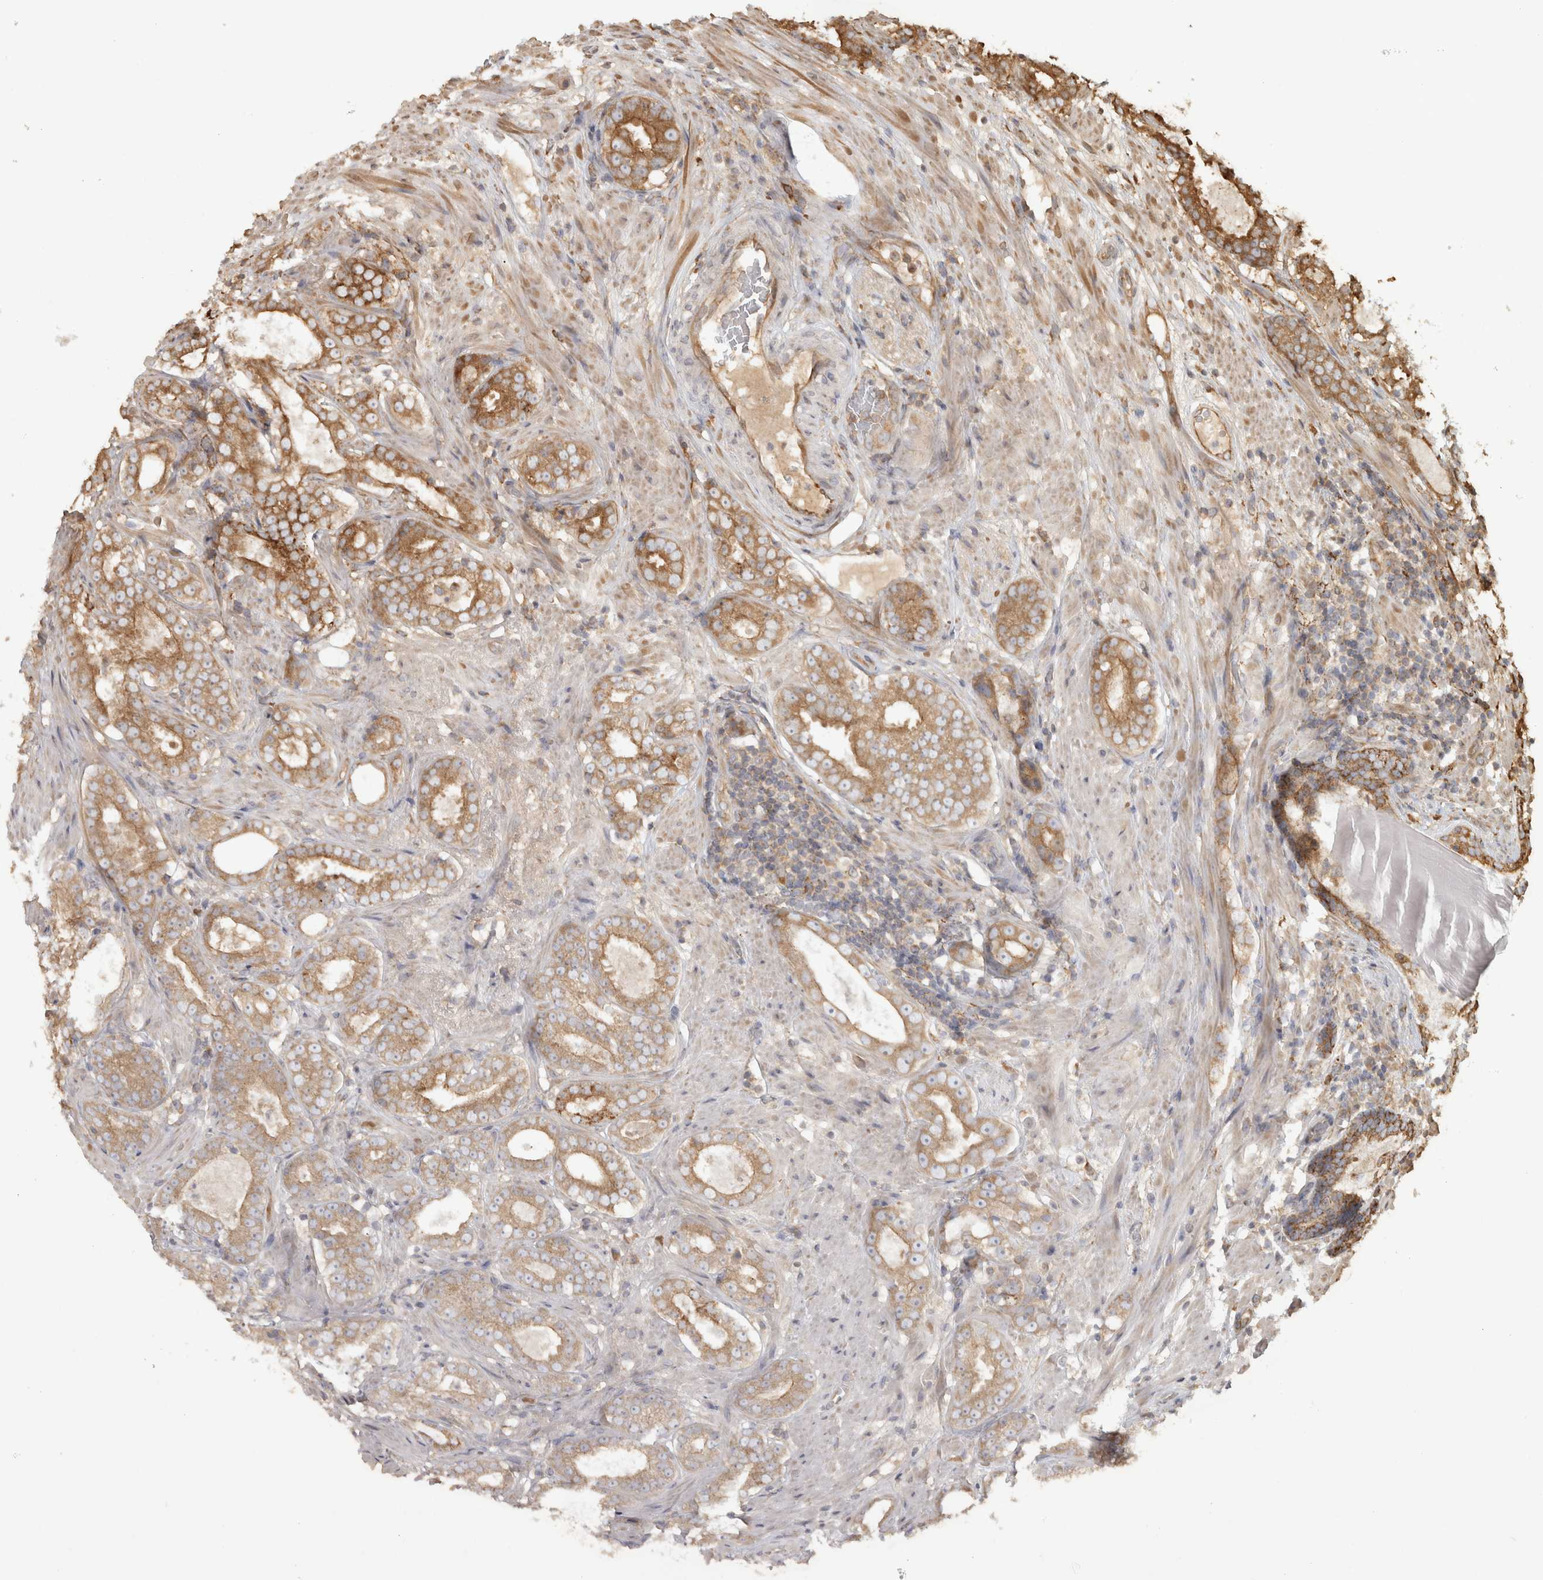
{"staining": {"intensity": "moderate", "quantity": ">75%", "location": "cytoplasmic/membranous"}, "tissue": "prostate cancer", "cell_type": "Tumor cells", "image_type": "cancer", "snomed": [{"axis": "morphology", "description": "Adenocarcinoma, Low grade"}, {"axis": "topography", "description": "Prostate"}], "caption": "Immunohistochemical staining of human low-grade adenocarcinoma (prostate) exhibits medium levels of moderate cytoplasmic/membranous positivity in approximately >75% of tumor cells. Using DAB (3,3'-diaminobenzidine) (brown) and hematoxylin (blue) stains, captured at high magnification using brightfield microscopy.", "gene": "CAMSAP2", "patient": {"sex": "male", "age": 69}}